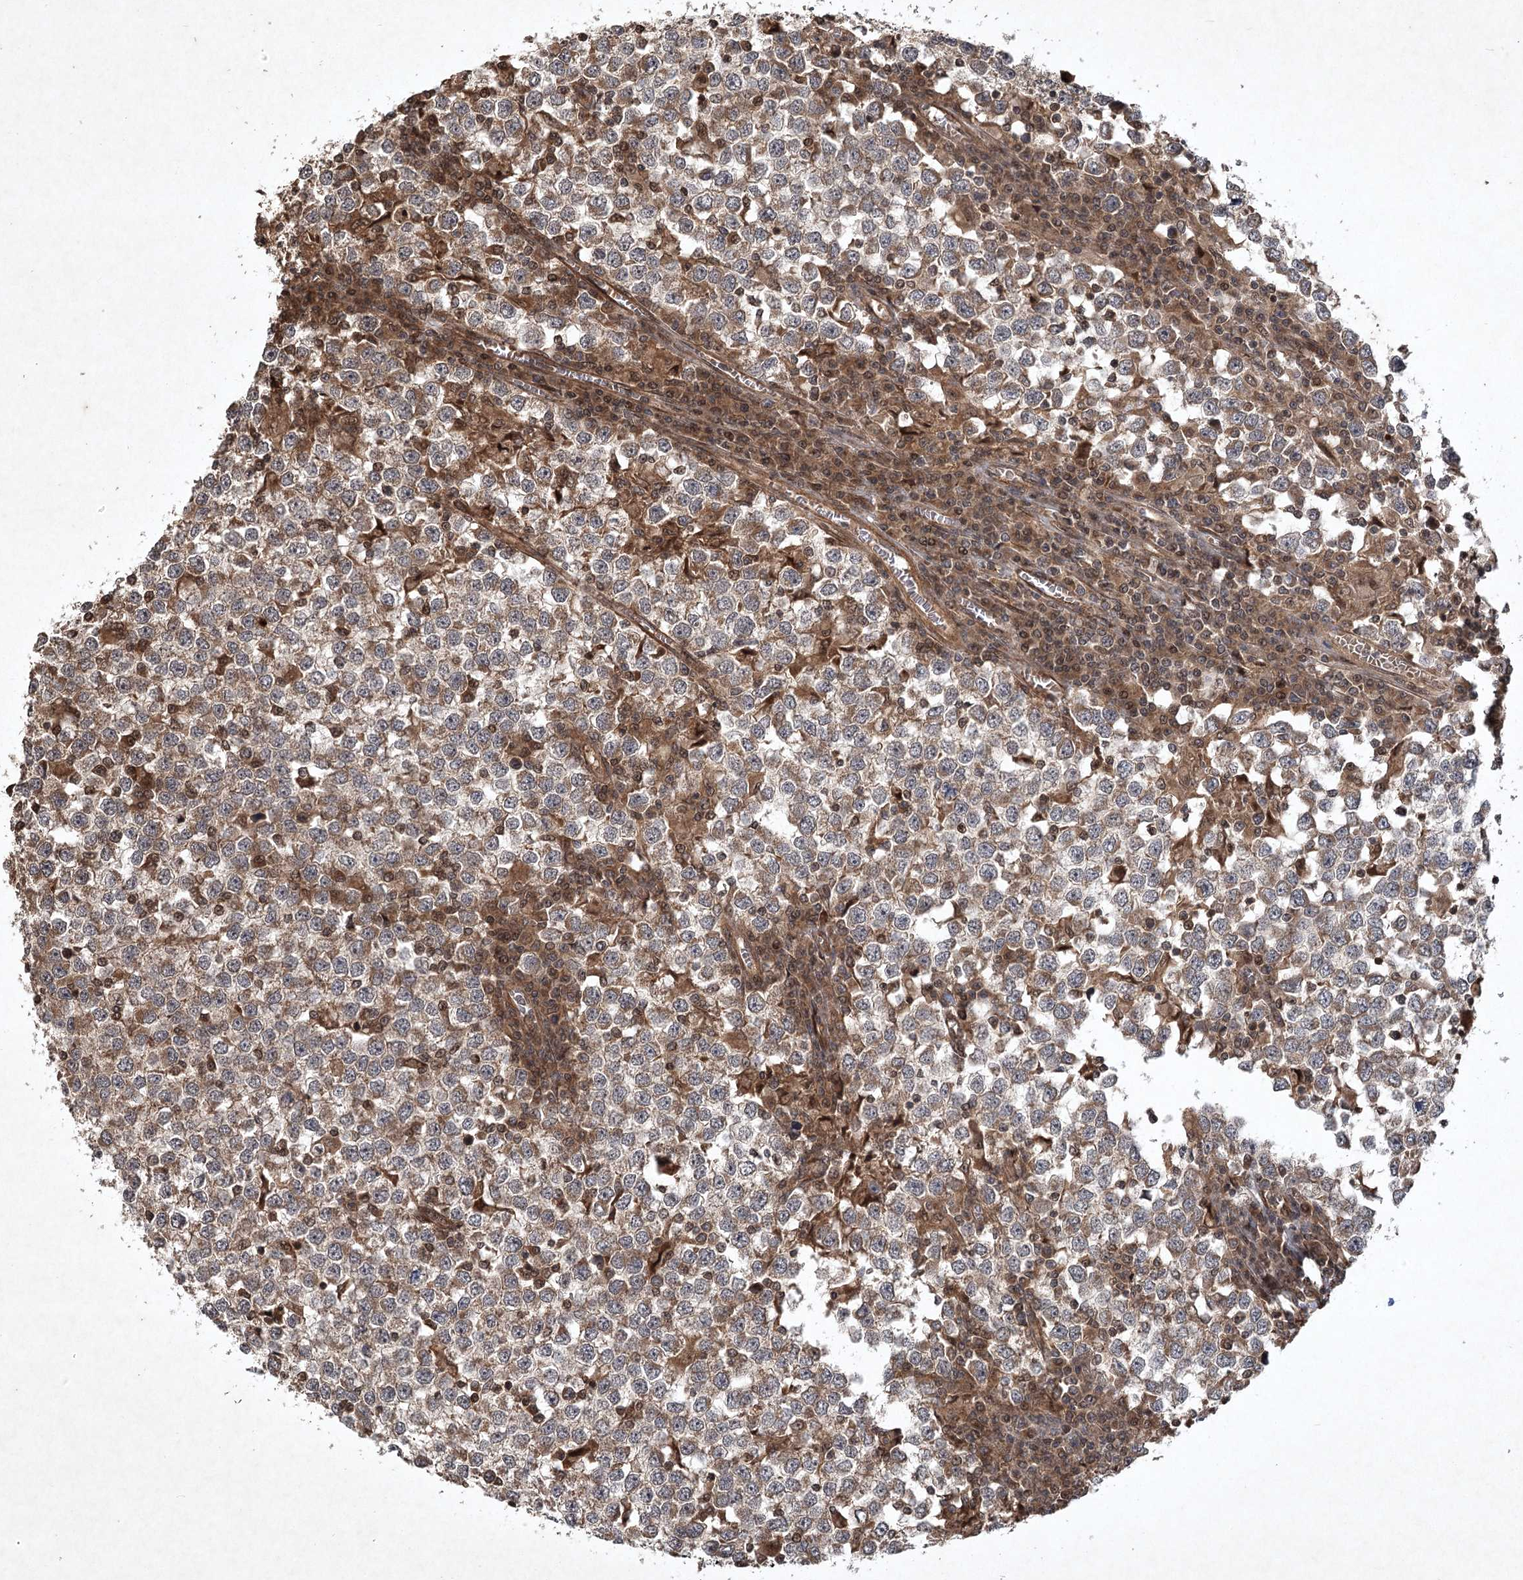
{"staining": {"intensity": "moderate", "quantity": ">75%", "location": "cytoplasmic/membranous"}, "tissue": "testis cancer", "cell_type": "Tumor cells", "image_type": "cancer", "snomed": [{"axis": "morphology", "description": "Seminoma, NOS"}, {"axis": "topography", "description": "Testis"}], "caption": "An image of testis cancer (seminoma) stained for a protein demonstrates moderate cytoplasmic/membranous brown staining in tumor cells. (DAB (3,3'-diaminobenzidine) IHC with brightfield microscopy, high magnification).", "gene": "INSIG2", "patient": {"sex": "male", "age": 65}}